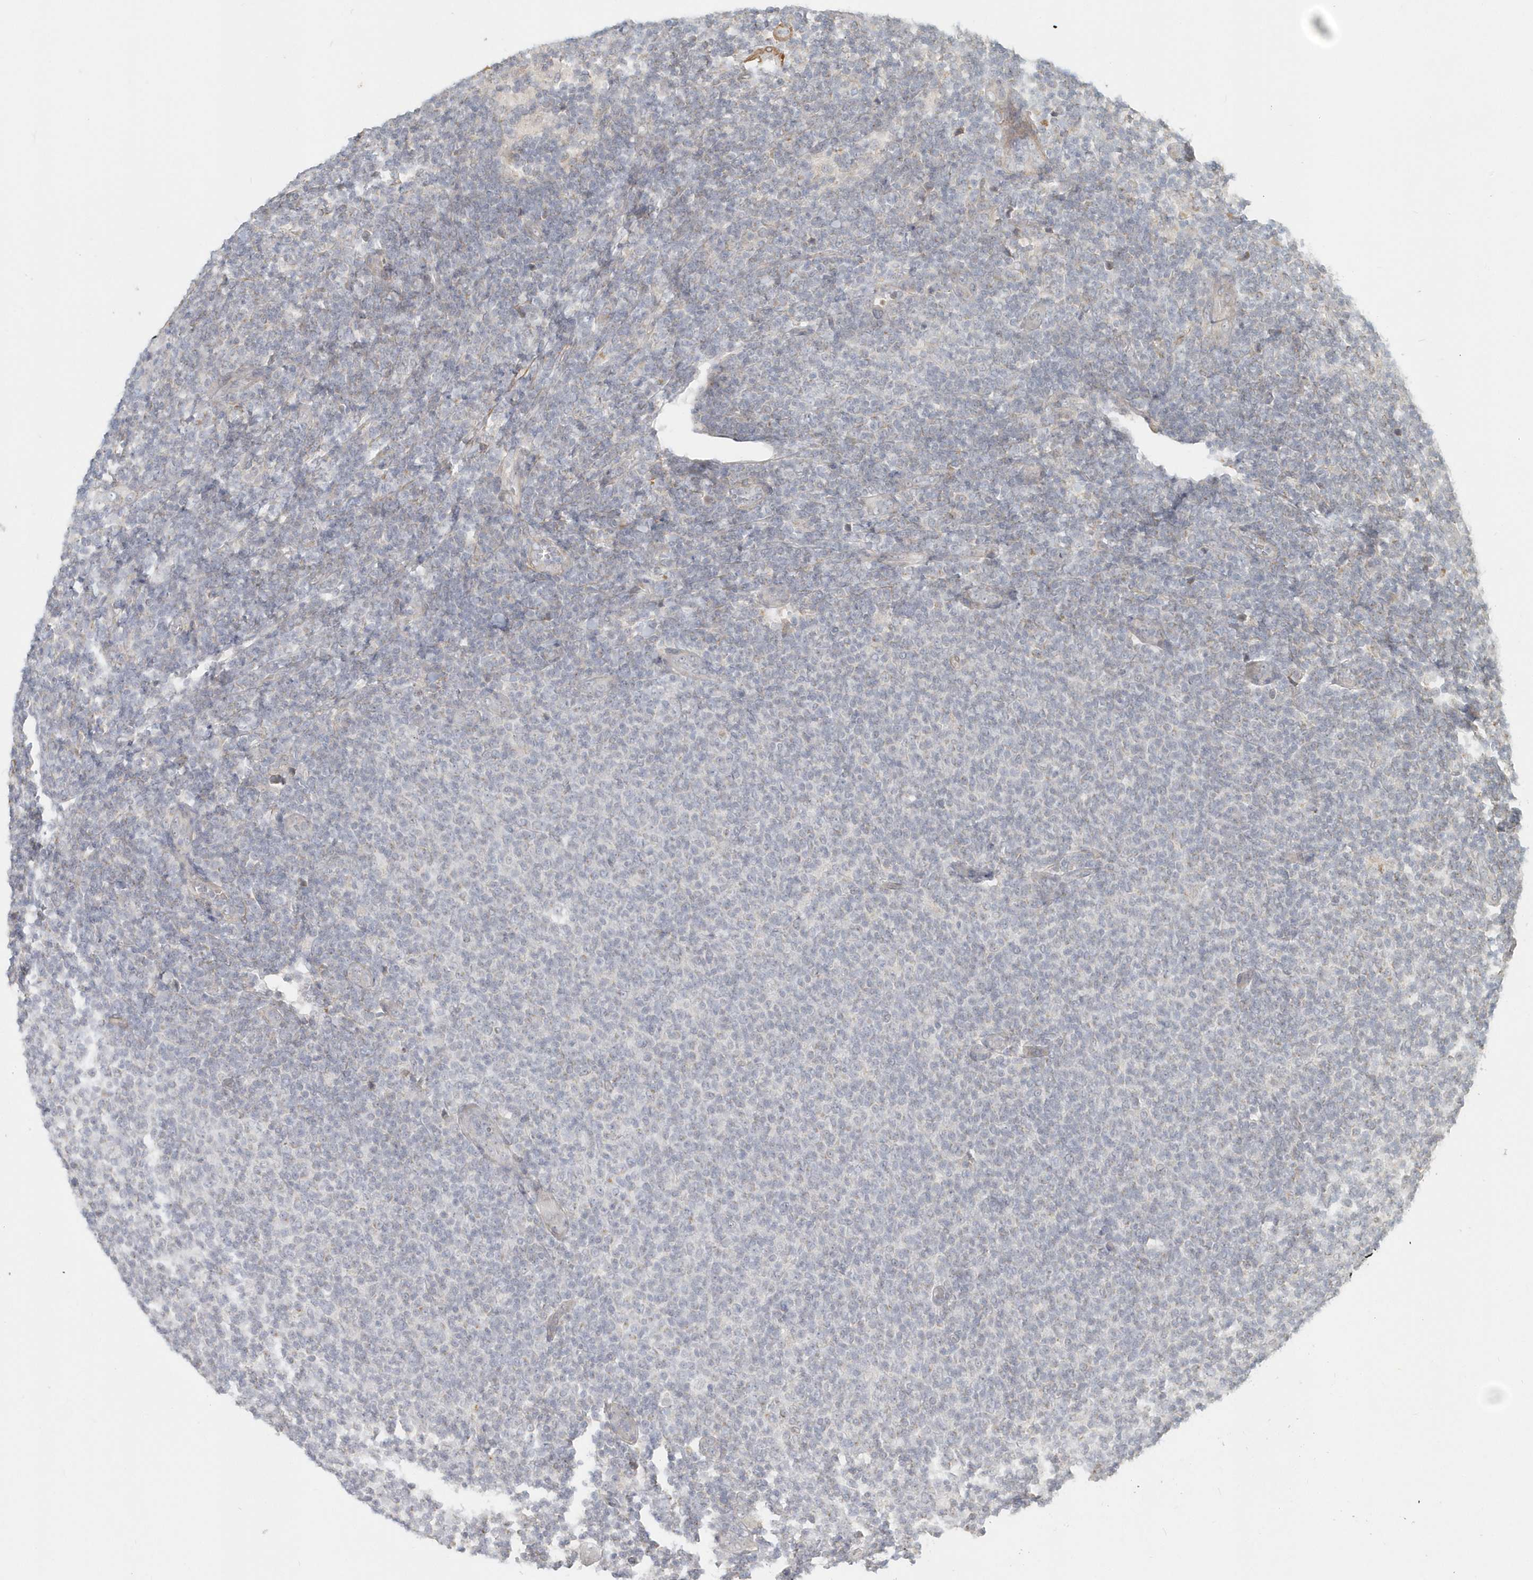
{"staining": {"intensity": "negative", "quantity": "none", "location": "none"}, "tissue": "lymphoma", "cell_type": "Tumor cells", "image_type": "cancer", "snomed": [{"axis": "morphology", "description": "Malignant lymphoma, non-Hodgkin's type, Low grade"}, {"axis": "topography", "description": "Lymph node"}], "caption": "High magnification brightfield microscopy of low-grade malignant lymphoma, non-Hodgkin's type stained with DAB (3,3'-diaminobenzidine) (brown) and counterstained with hematoxylin (blue): tumor cells show no significant staining.", "gene": "NAPB", "patient": {"sex": "male", "age": 66}}